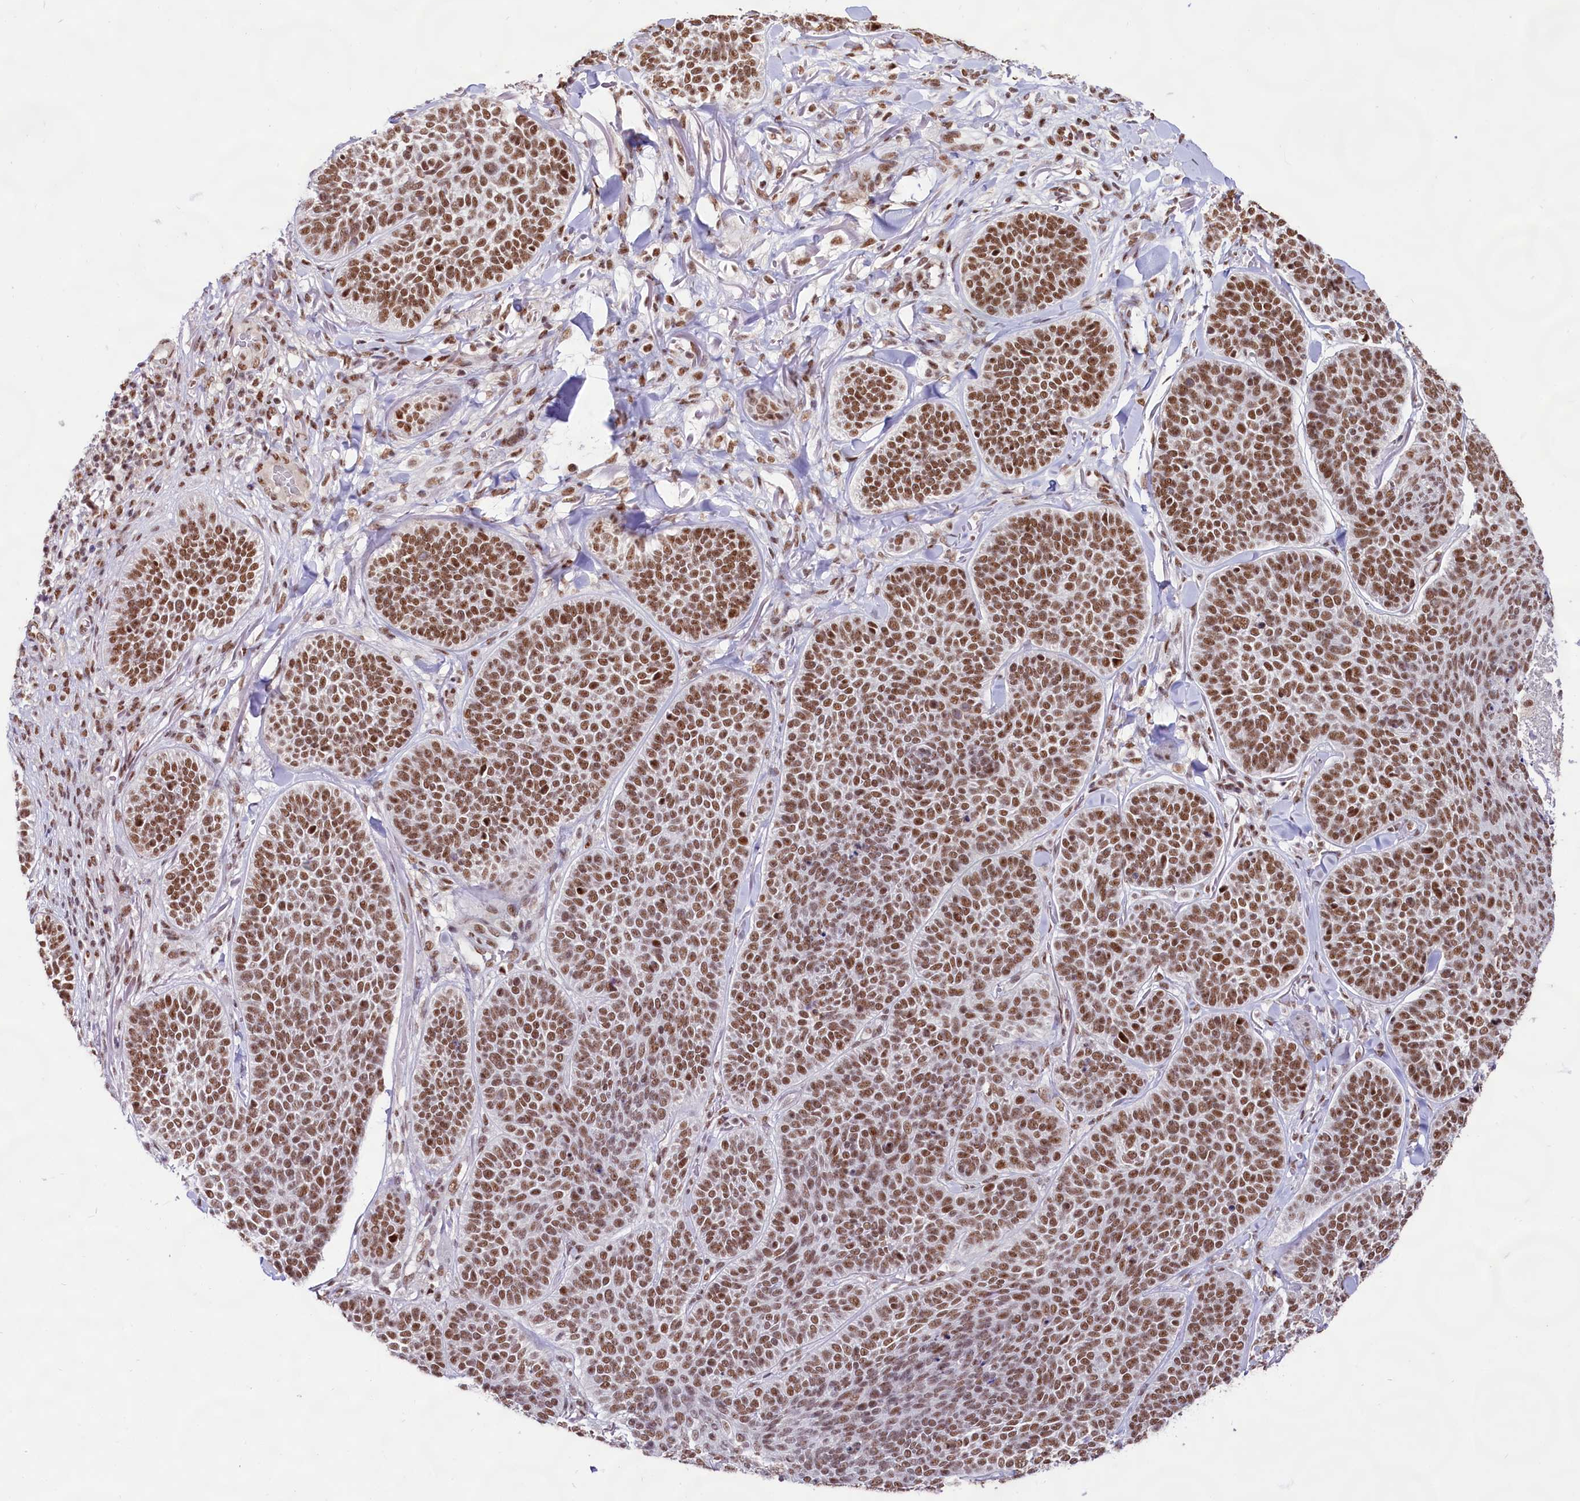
{"staining": {"intensity": "moderate", "quantity": ">75%", "location": "nuclear"}, "tissue": "skin cancer", "cell_type": "Tumor cells", "image_type": "cancer", "snomed": [{"axis": "morphology", "description": "Basal cell carcinoma"}, {"axis": "topography", "description": "Skin"}], "caption": "A photomicrograph showing moderate nuclear staining in approximately >75% of tumor cells in skin cancer (basal cell carcinoma), as visualized by brown immunohistochemical staining.", "gene": "HIRA", "patient": {"sex": "male", "age": 85}}